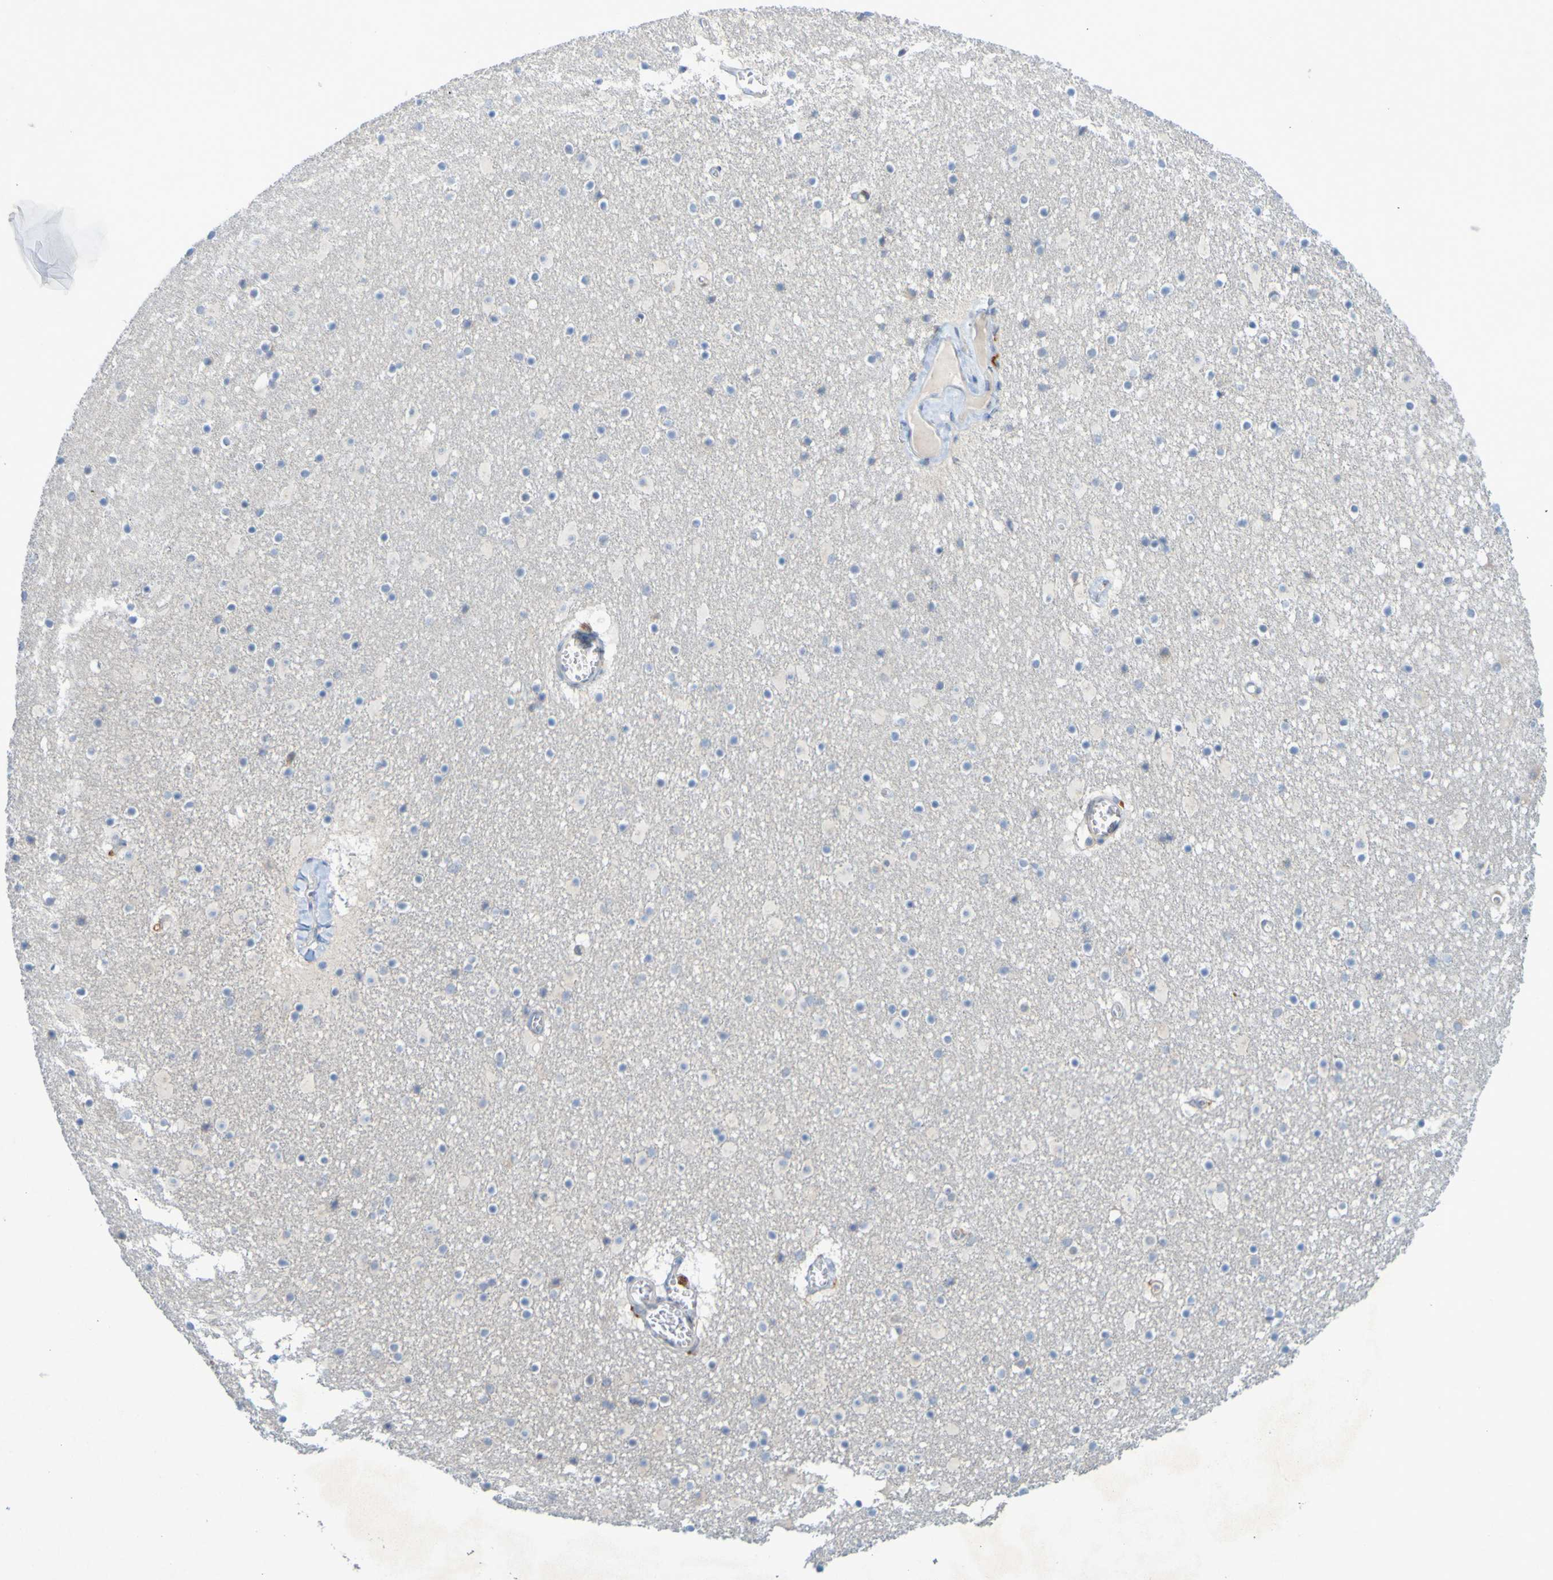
{"staining": {"intensity": "negative", "quantity": "none", "location": "none"}, "tissue": "caudate", "cell_type": "Glial cells", "image_type": "normal", "snomed": [{"axis": "morphology", "description": "Normal tissue, NOS"}, {"axis": "topography", "description": "Lateral ventricle wall"}], "caption": "Glial cells show no significant positivity in normal caudate. (DAB (3,3'-diaminobenzidine) immunohistochemistry (IHC) visualized using brightfield microscopy, high magnification).", "gene": "LILRB5", "patient": {"sex": "male", "age": 45}}